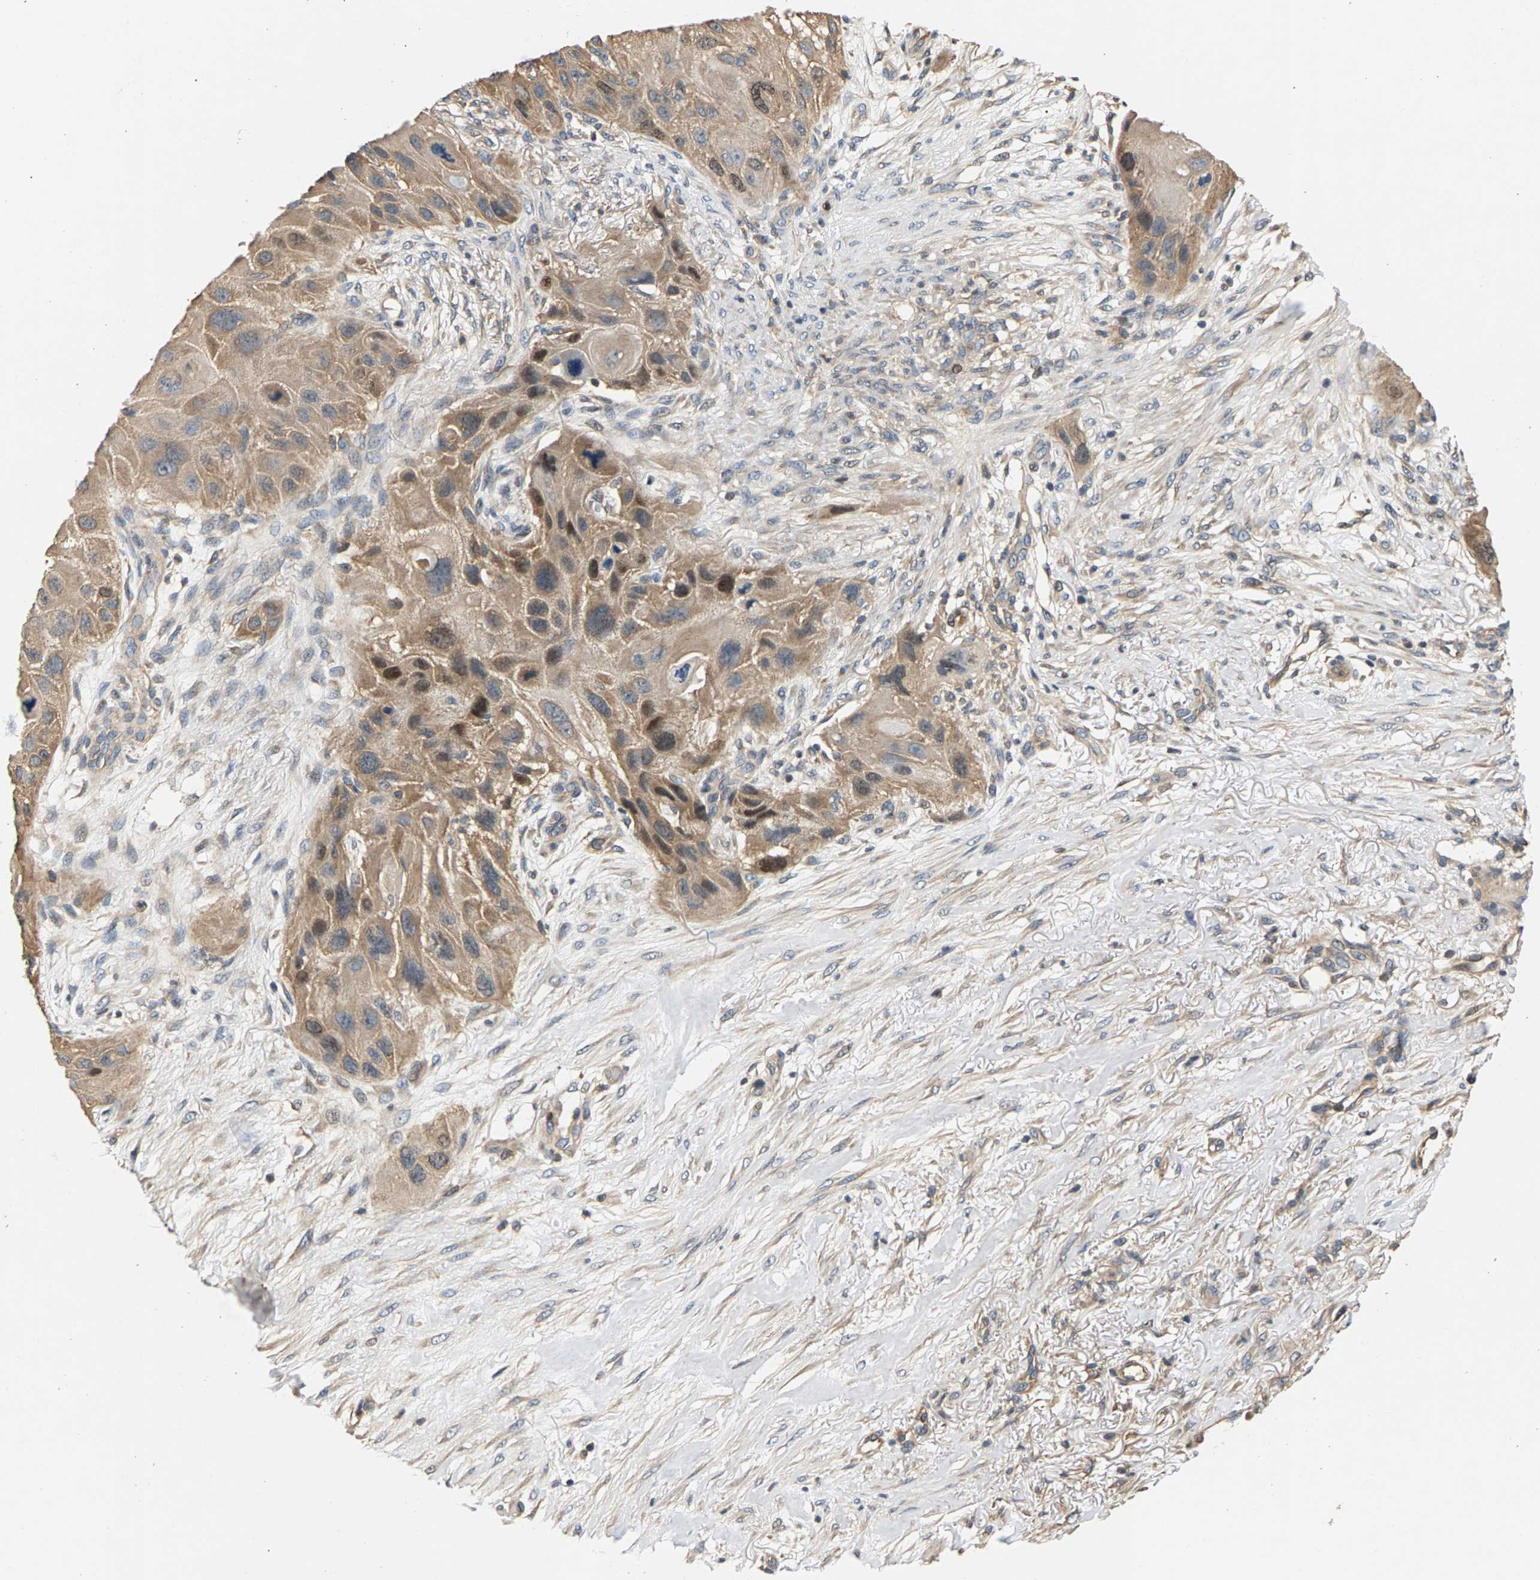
{"staining": {"intensity": "moderate", "quantity": "<25%", "location": "cytoplasmic/membranous,nuclear"}, "tissue": "skin cancer", "cell_type": "Tumor cells", "image_type": "cancer", "snomed": [{"axis": "morphology", "description": "Squamous cell carcinoma, NOS"}, {"axis": "topography", "description": "Skin"}], "caption": "Tumor cells reveal low levels of moderate cytoplasmic/membranous and nuclear expression in approximately <25% of cells in human skin cancer (squamous cell carcinoma).", "gene": "FAM78A", "patient": {"sex": "female", "age": 77}}